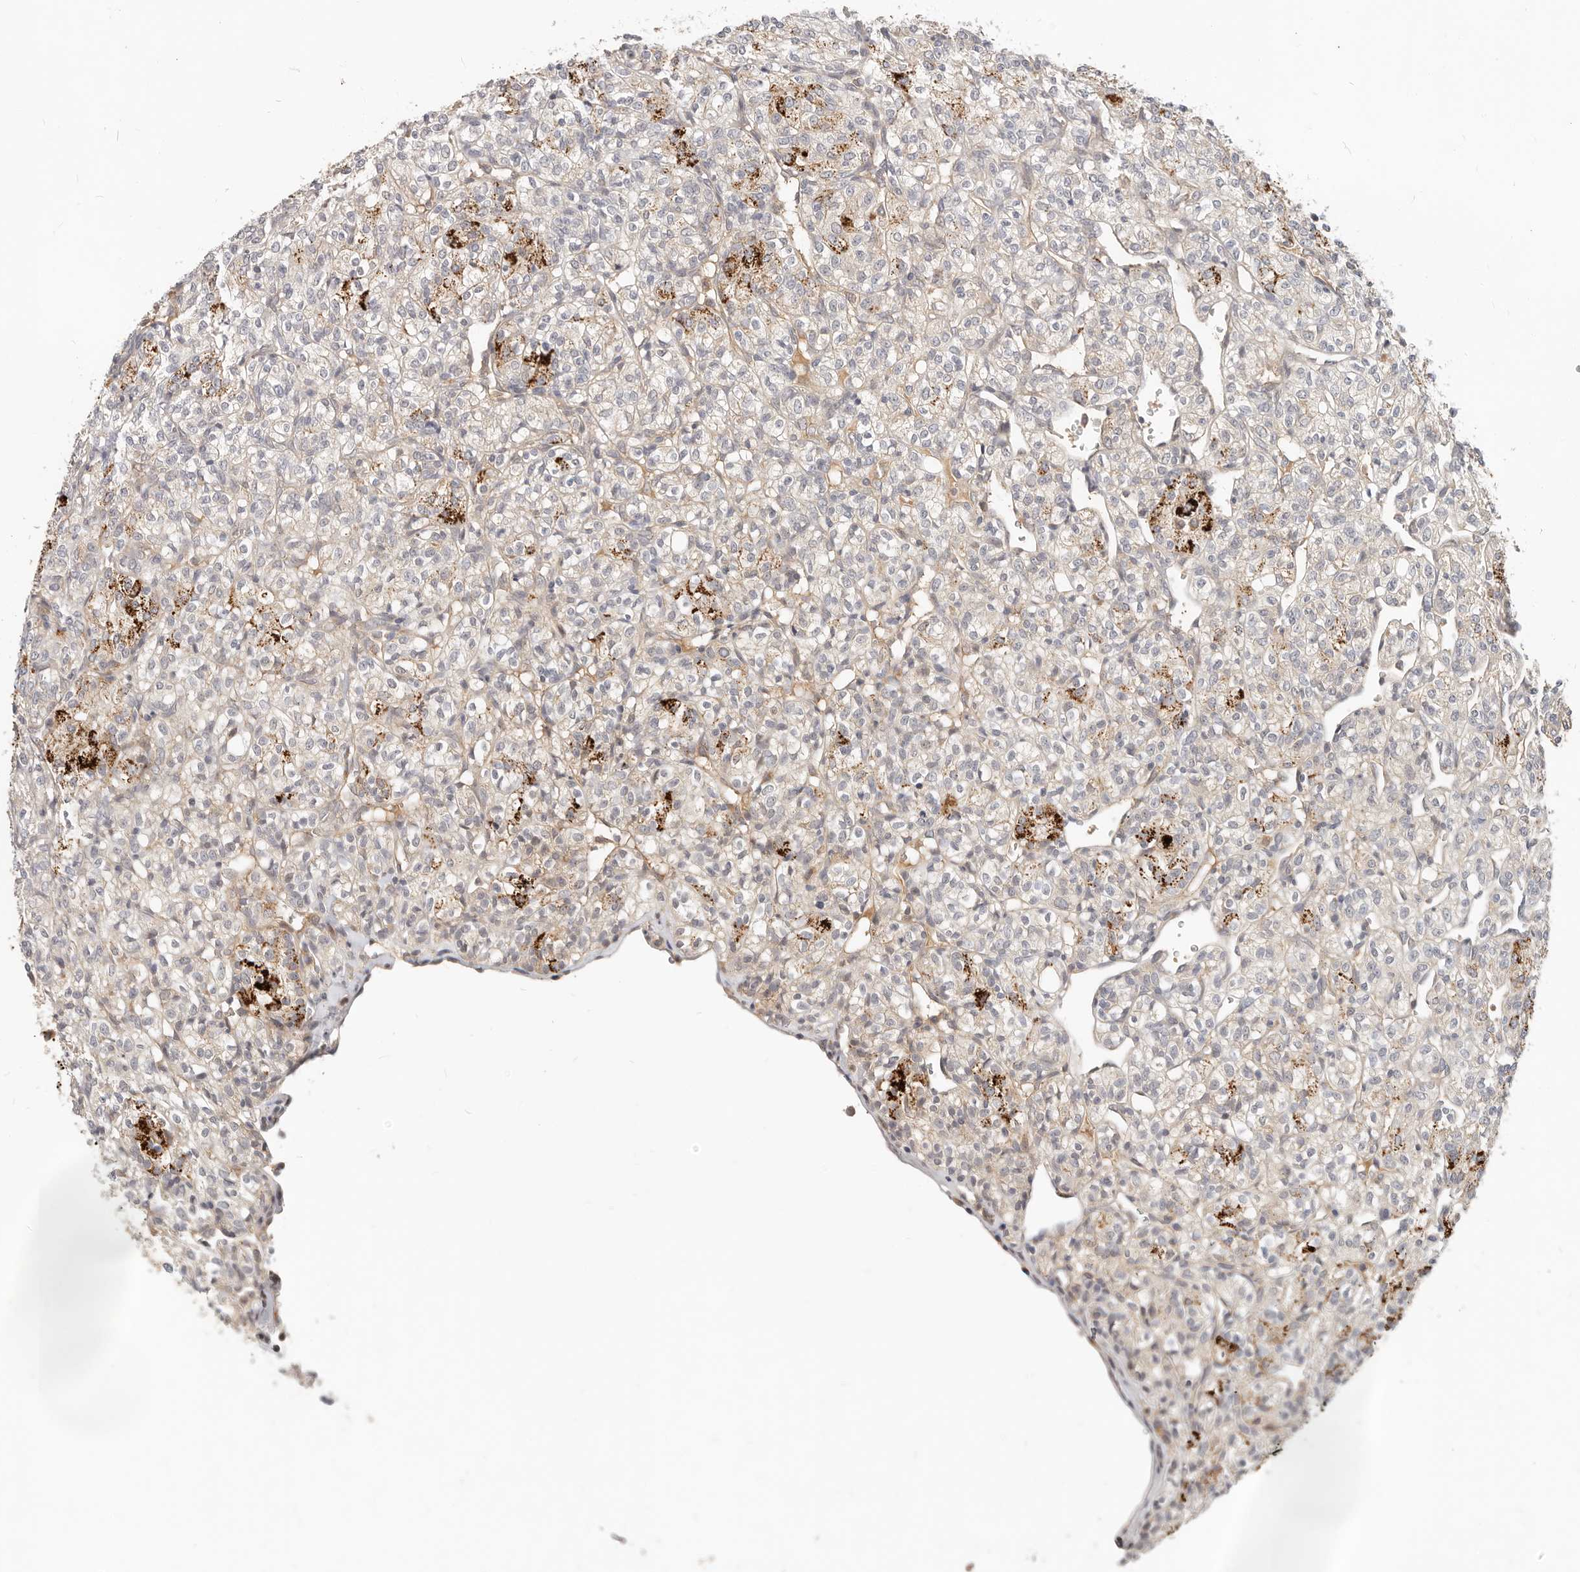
{"staining": {"intensity": "strong", "quantity": "<25%", "location": "cytoplasmic/membranous"}, "tissue": "renal cancer", "cell_type": "Tumor cells", "image_type": "cancer", "snomed": [{"axis": "morphology", "description": "Adenocarcinoma, NOS"}, {"axis": "topography", "description": "Kidney"}], "caption": "IHC (DAB) staining of renal cancer (adenocarcinoma) shows strong cytoplasmic/membranous protein staining in about <25% of tumor cells. (Stains: DAB (3,3'-diaminobenzidine) in brown, nuclei in blue, Microscopy: brightfield microscopy at high magnification).", "gene": "USP49", "patient": {"sex": "male", "age": 77}}